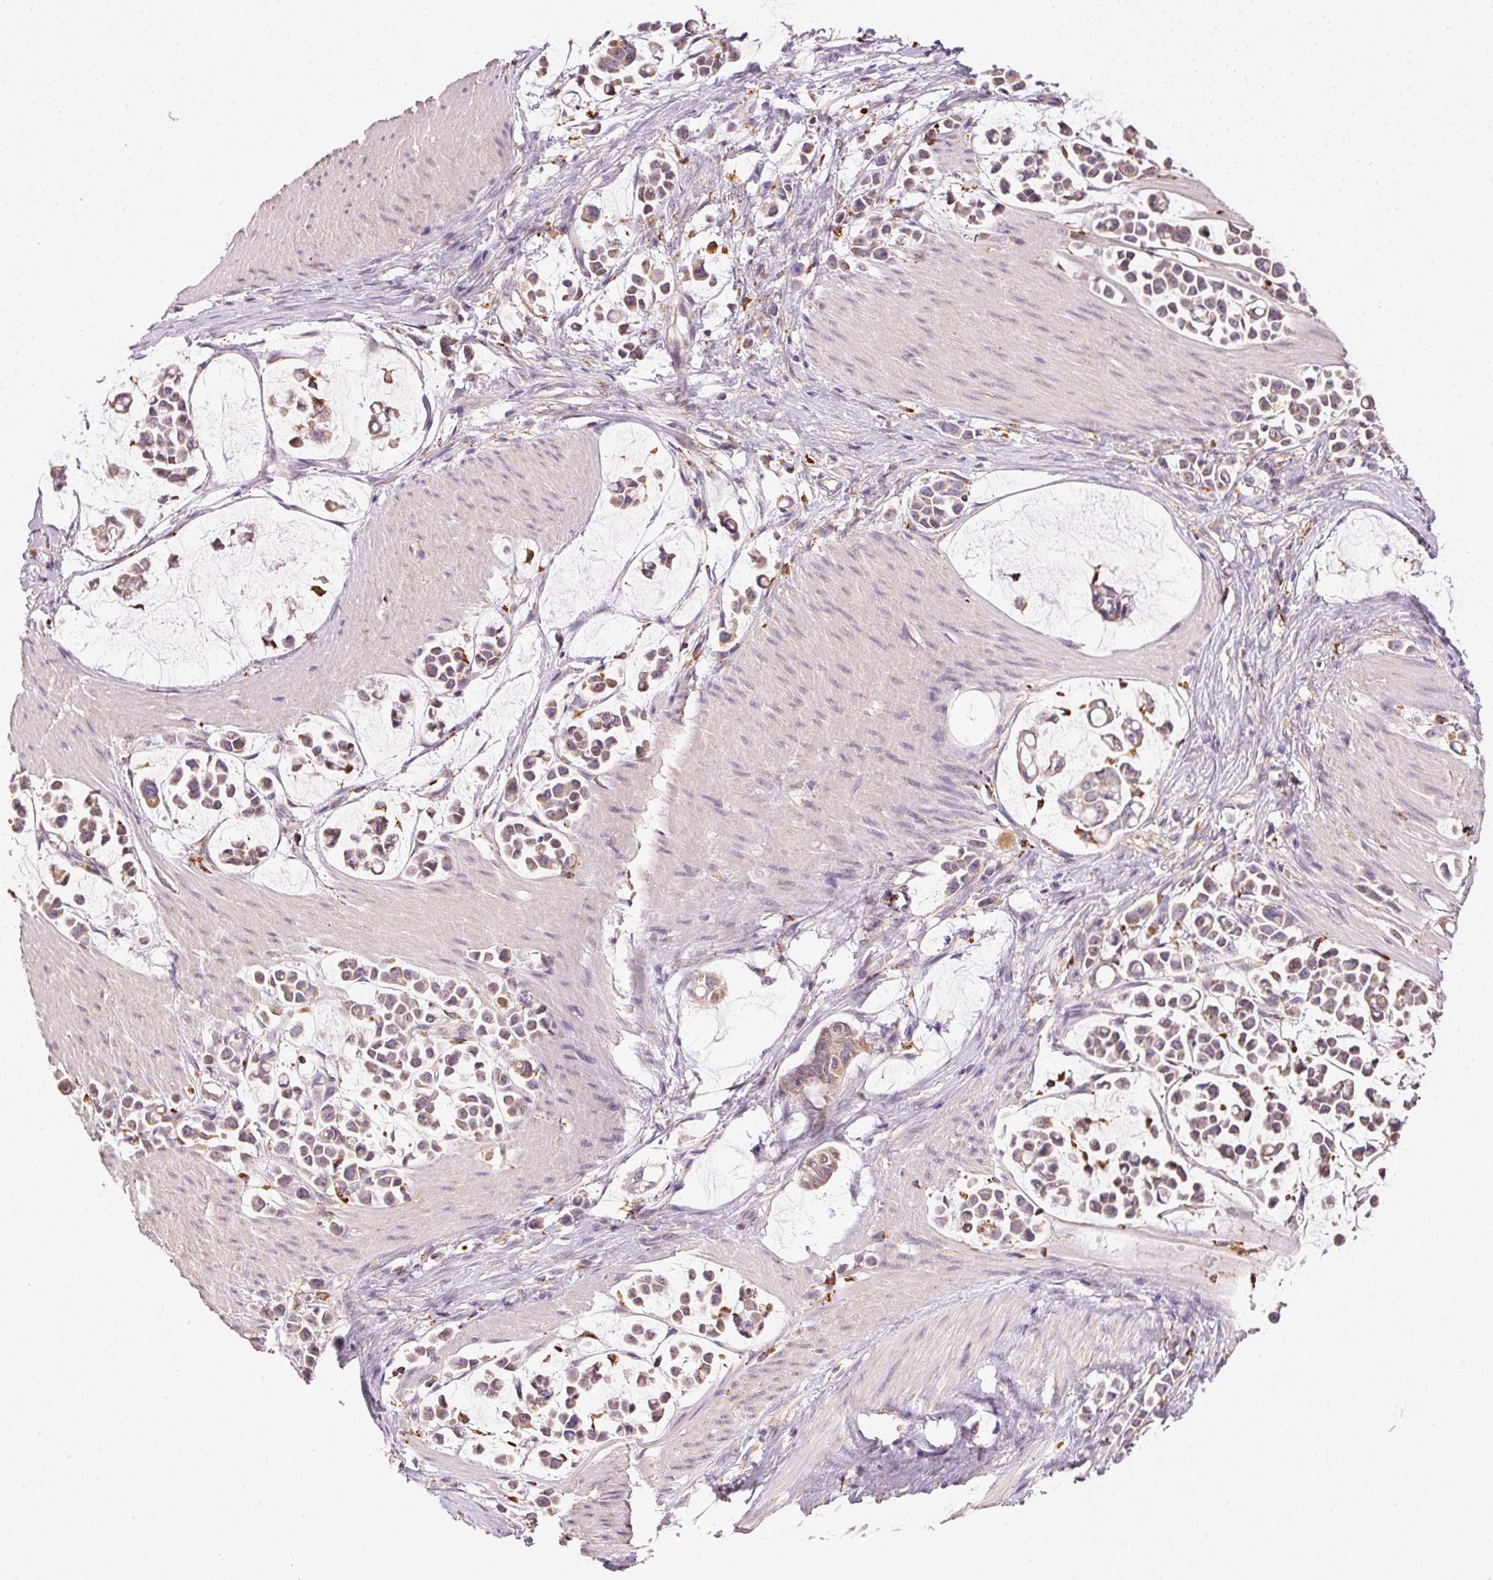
{"staining": {"intensity": "weak", "quantity": "25%-75%", "location": "cytoplasmic/membranous"}, "tissue": "stomach cancer", "cell_type": "Tumor cells", "image_type": "cancer", "snomed": [{"axis": "morphology", "description": "Adenocarcinoma, NOS"}, {"axis": "topography", "description": "Stomach"}], "caption": "Protein staining of stomach cancer tissue reveals weak cytoplasmic/membranous staining in about 25%-75% of tumor cells.", "gene": "ADH5", "patient": {"sex": "male", "age": 82}}